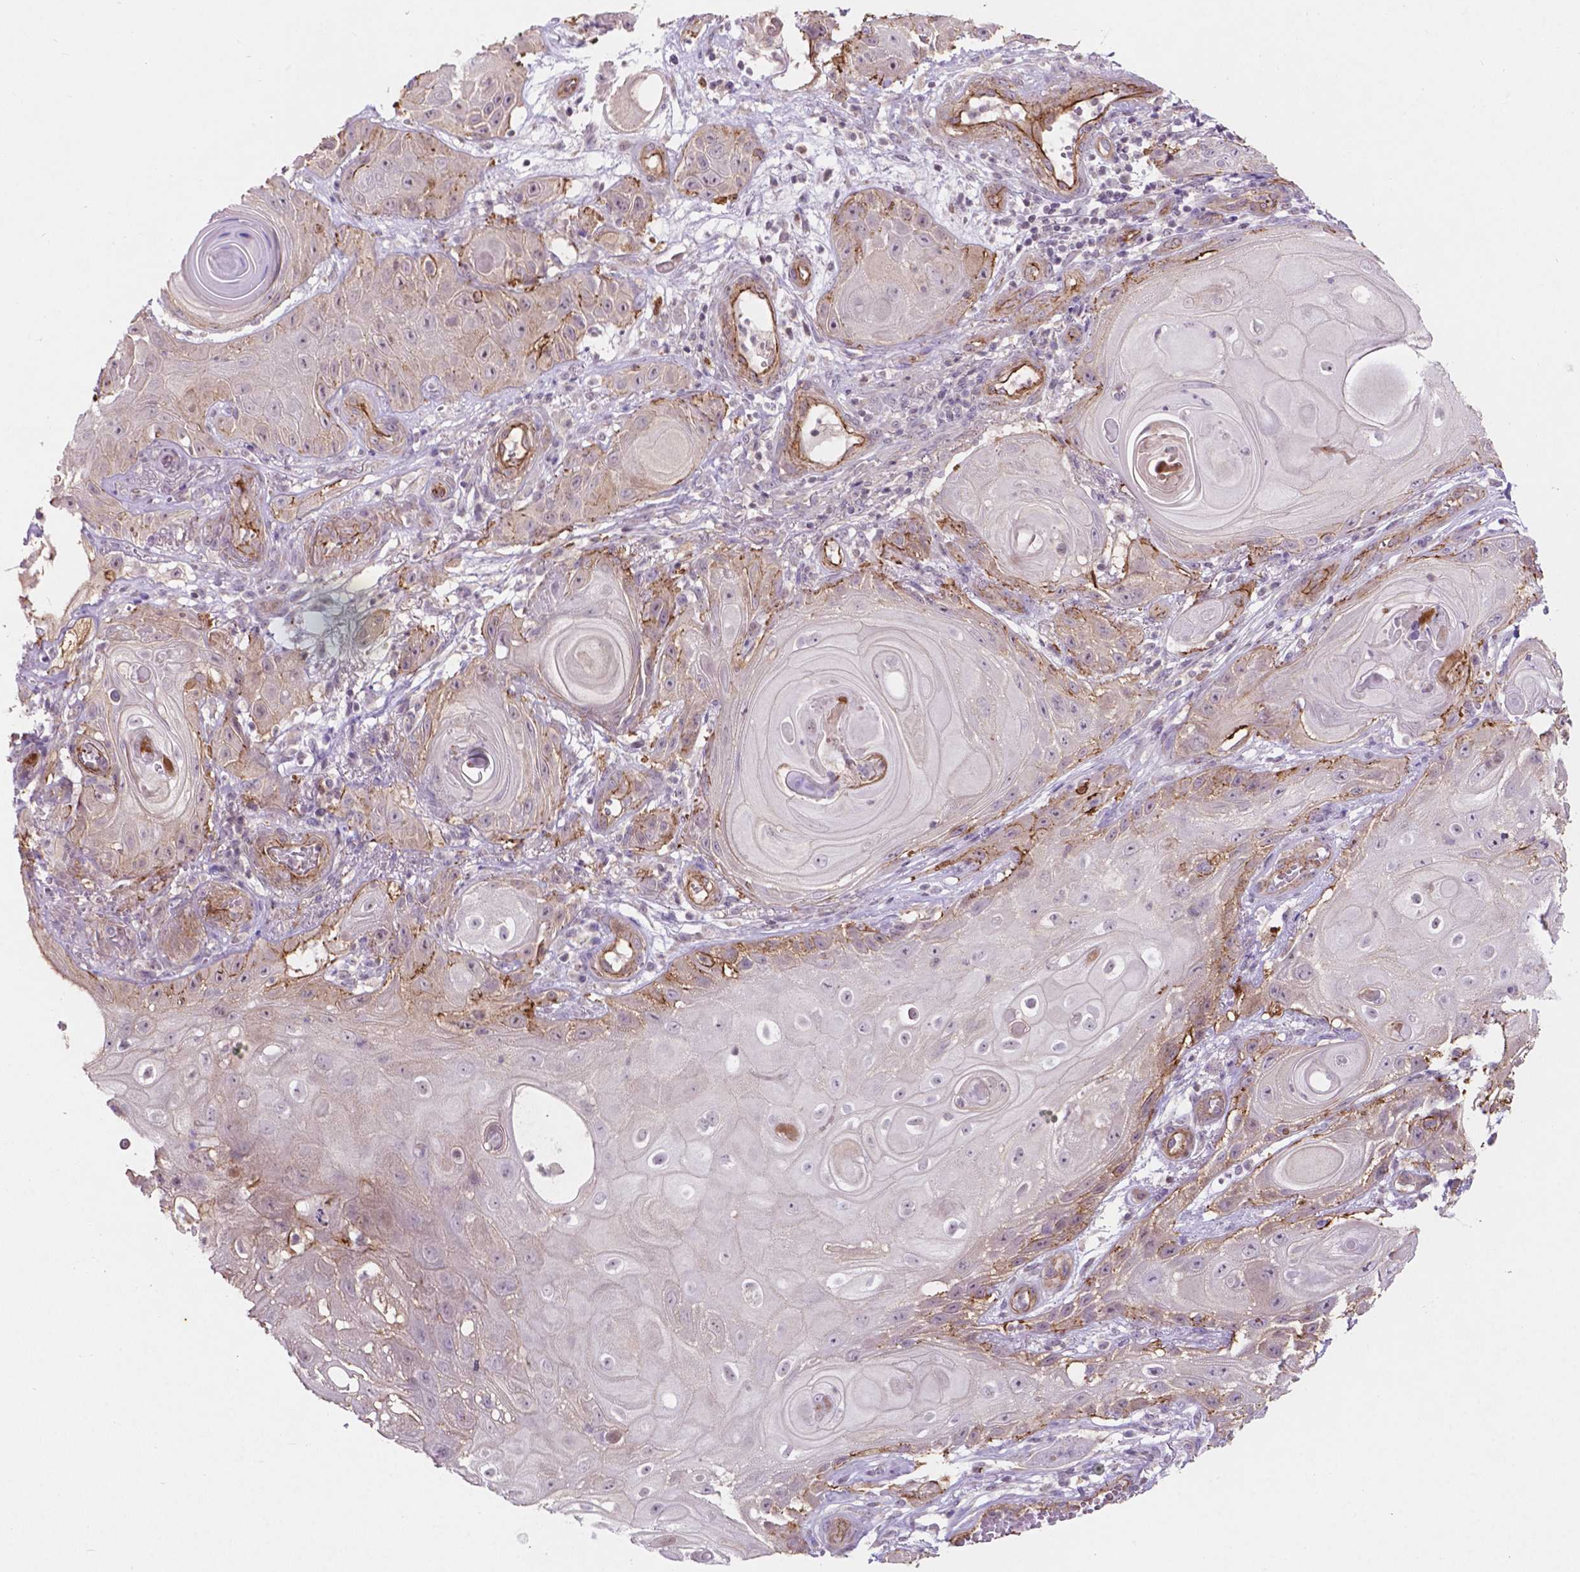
{"staining": {"intensity": "moderate", "quantity": "<25%", "location": "cytoplasmic/membranous"}, "tissue": "skin cancer", "cell_type": "Tumor cells", "image_type": "cancer", "snomed": [{"axis": "morphology", "description": "Squamous cell carcinoma, NOS"}, {"axis": "topography", "description": "Skin"}], "caption": "Skin squamous cell carcinoma tissue reveals moderate cytoplasmic/membranous staining in approximately <25% of tumor cells, visualized by immunohistochemistry.", "gene": "ARL5C", "patient": {"sex": "male", "age": 62}}